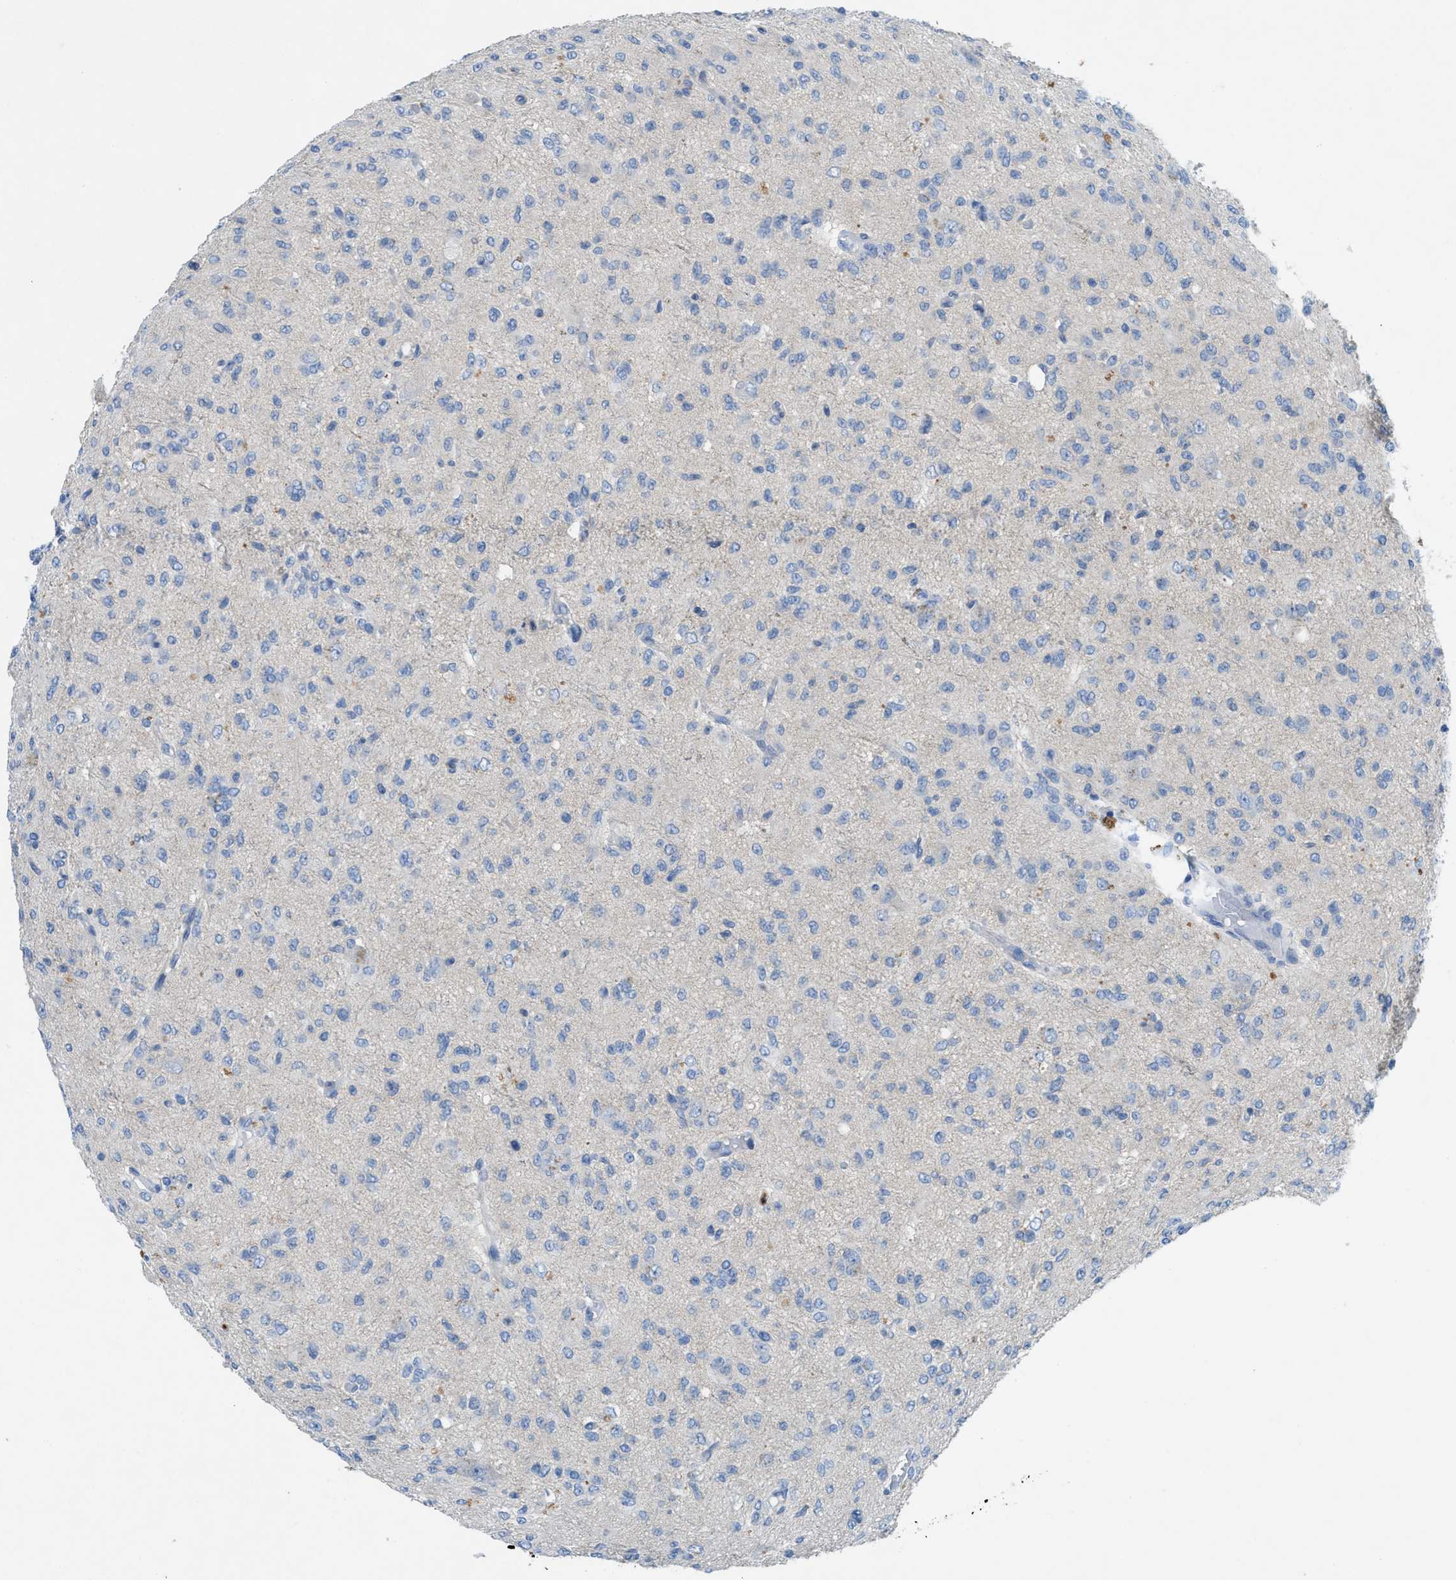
{"staining": {"intensity": "negative", "quantity": "none", "location": "none"}, "tissue": "glioma", "cell_type": "Tumor cells", "image_type": "cancer", "snomed": [{"axis": "morphology", "description": "Glioma, malignant, High grade"}, {"axis": "topography", "description": "Brain"}], "caption": "The micrograph shows no significant staining in tumor cells of high-grade glioma (malignant).", "gene": "CMTM1", "patient": {"sex": "female", "age": 59}}